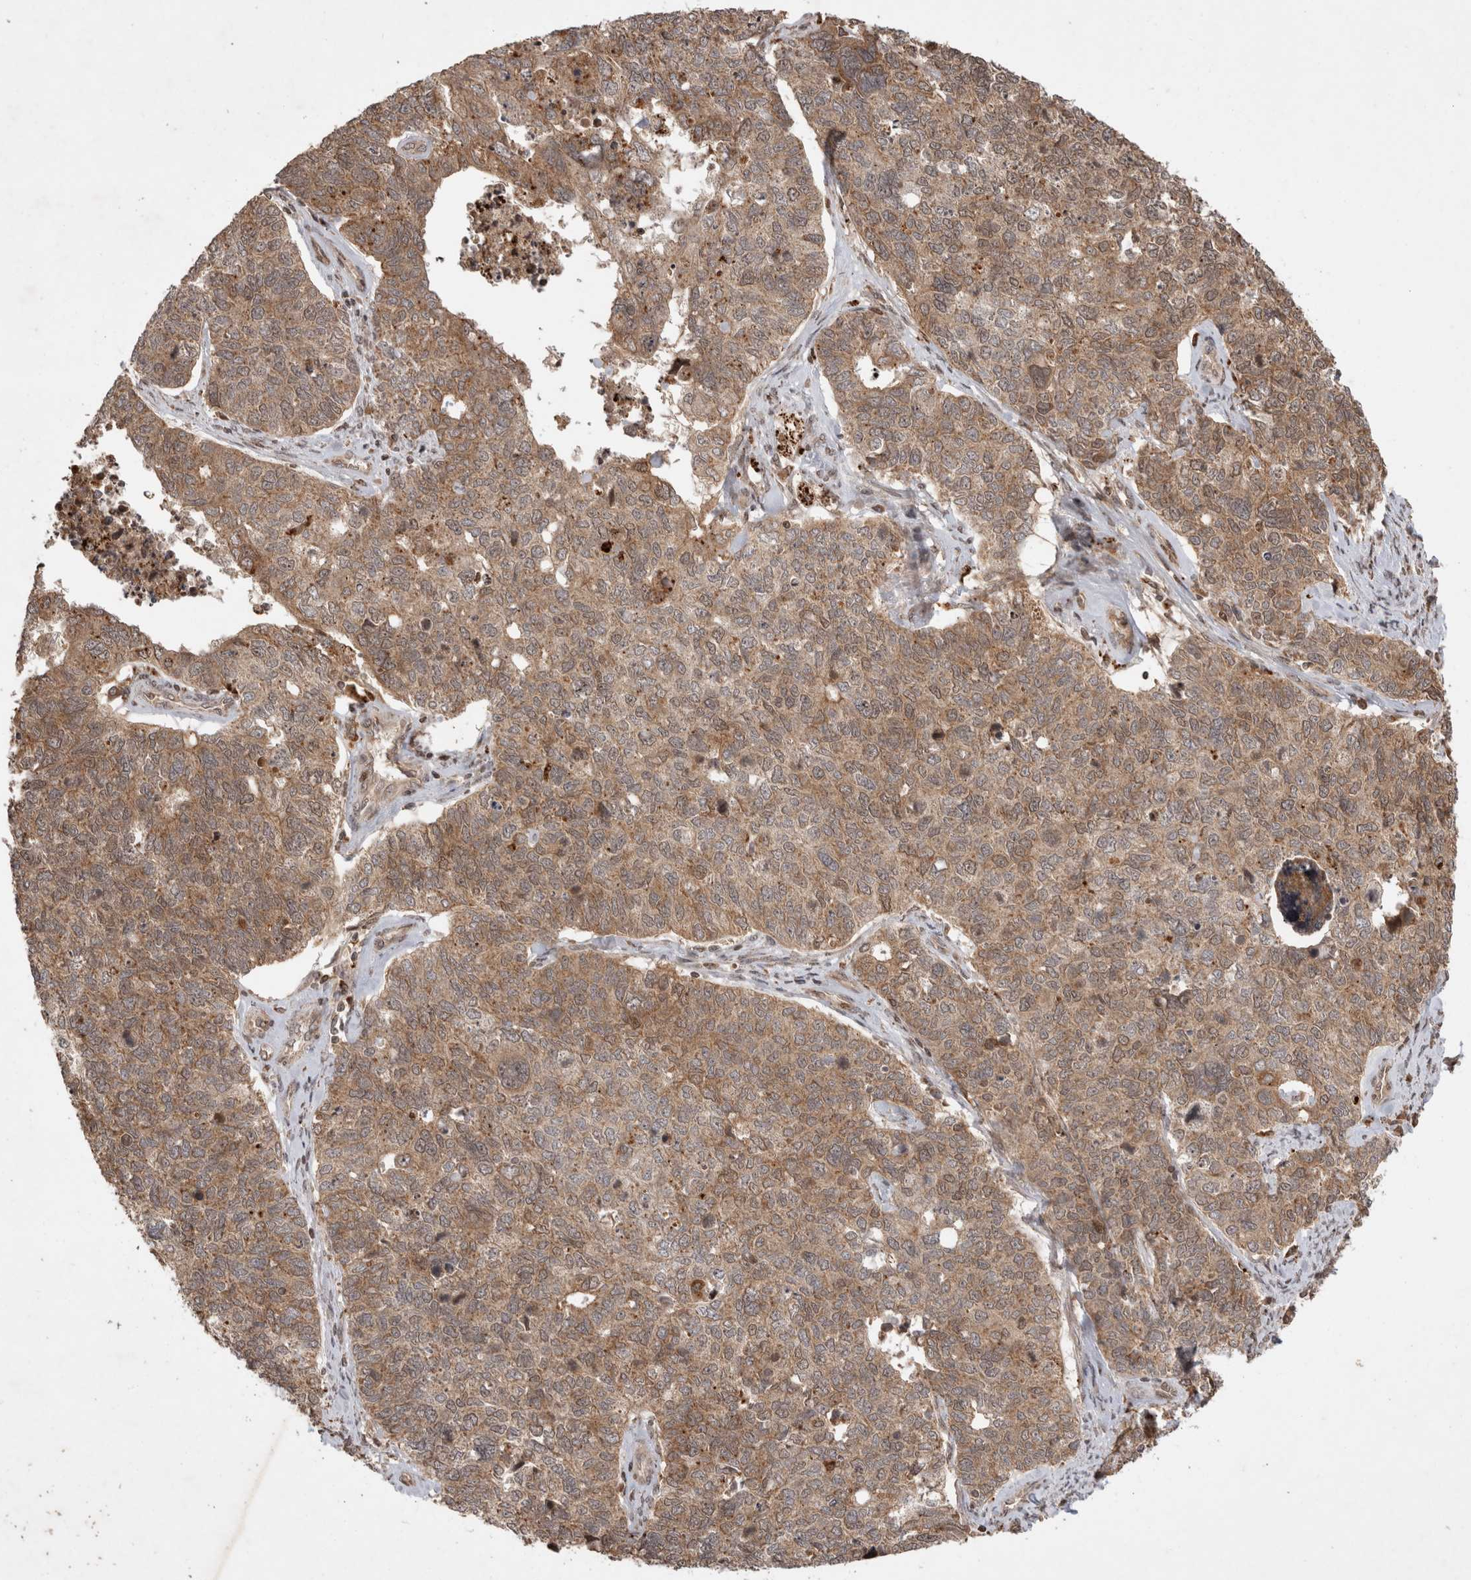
{"staining": {"intensity": "moderate", "quantity": ">75%", "location": "cytoplasmic/membranous"}, "tissue": "cervical cancer", "cell_type": "Tumor cells", "image_type": "cancer", "snomed": [{"axis": "morphology", "description": "Squamous cell carcinoma, NOS"}, {"axis": "topography", "description": "Cervix"}], "caption": "Human squamous cell carcinoma (cervical) stained with a brown dye demonstrates moderate cytoplasmic/membranous positive positivity in about >75% of tumor cells.", "gene": "FAM221A", "patient": {"sex": "female", "age": 63}}